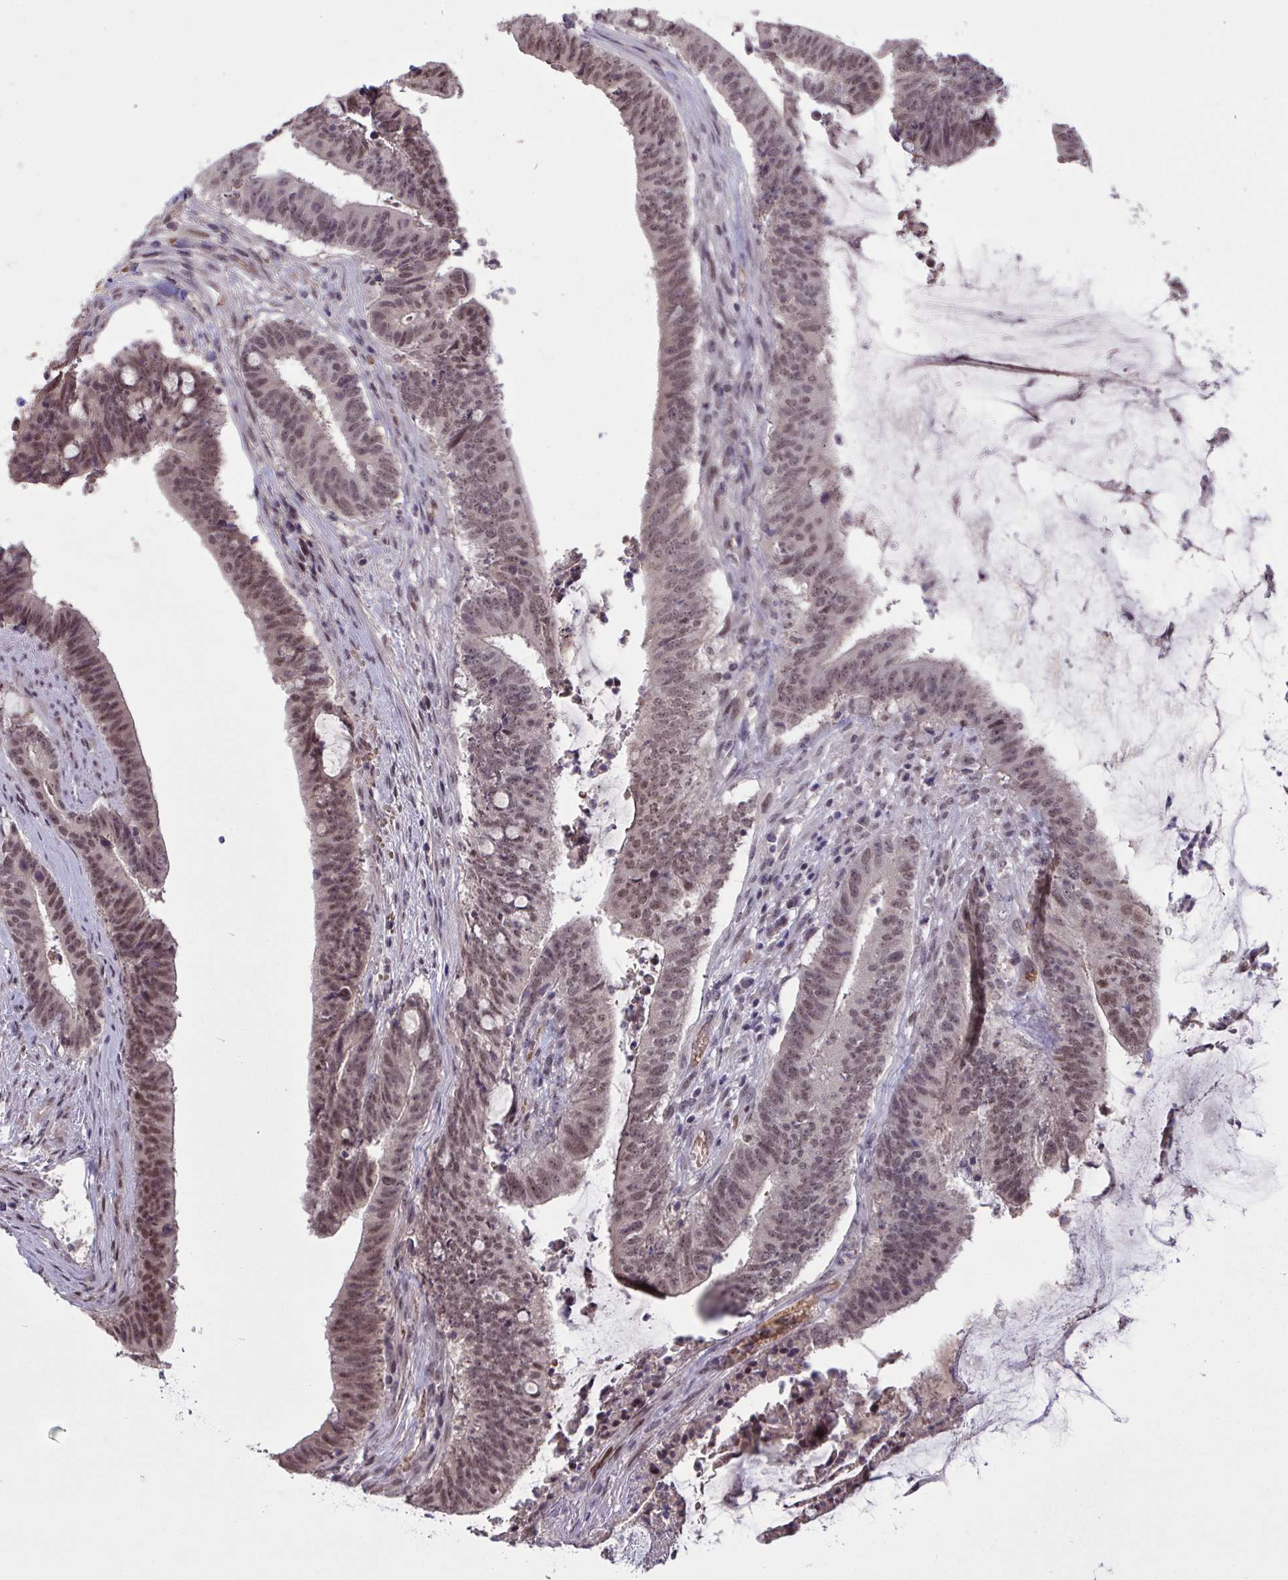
{"staining": {"intensity": "moderate", "quantity": ">75%", "location": "nuclear"}, "tissue": "colorectal cancer", "cell_type": "Tumor cells", "image_type": "cancer", "snomed": [{"axis": "morphology", "description": "Adenocarcinoma, NOS"}, {"axis": "topography", "description": "Colon"}], "caption": "Protein analysis of colorectal cancer (adenocarcinoma) tissue reveals moderate nuclear staining in about >75% of tumor cells. The staining was performed using DAB, with brown indicating positive protein expression. Nuclei are stained blue with hematoxylin.", "gene": "ZNF414", "patient": {"sex": "female", "age": 43}}